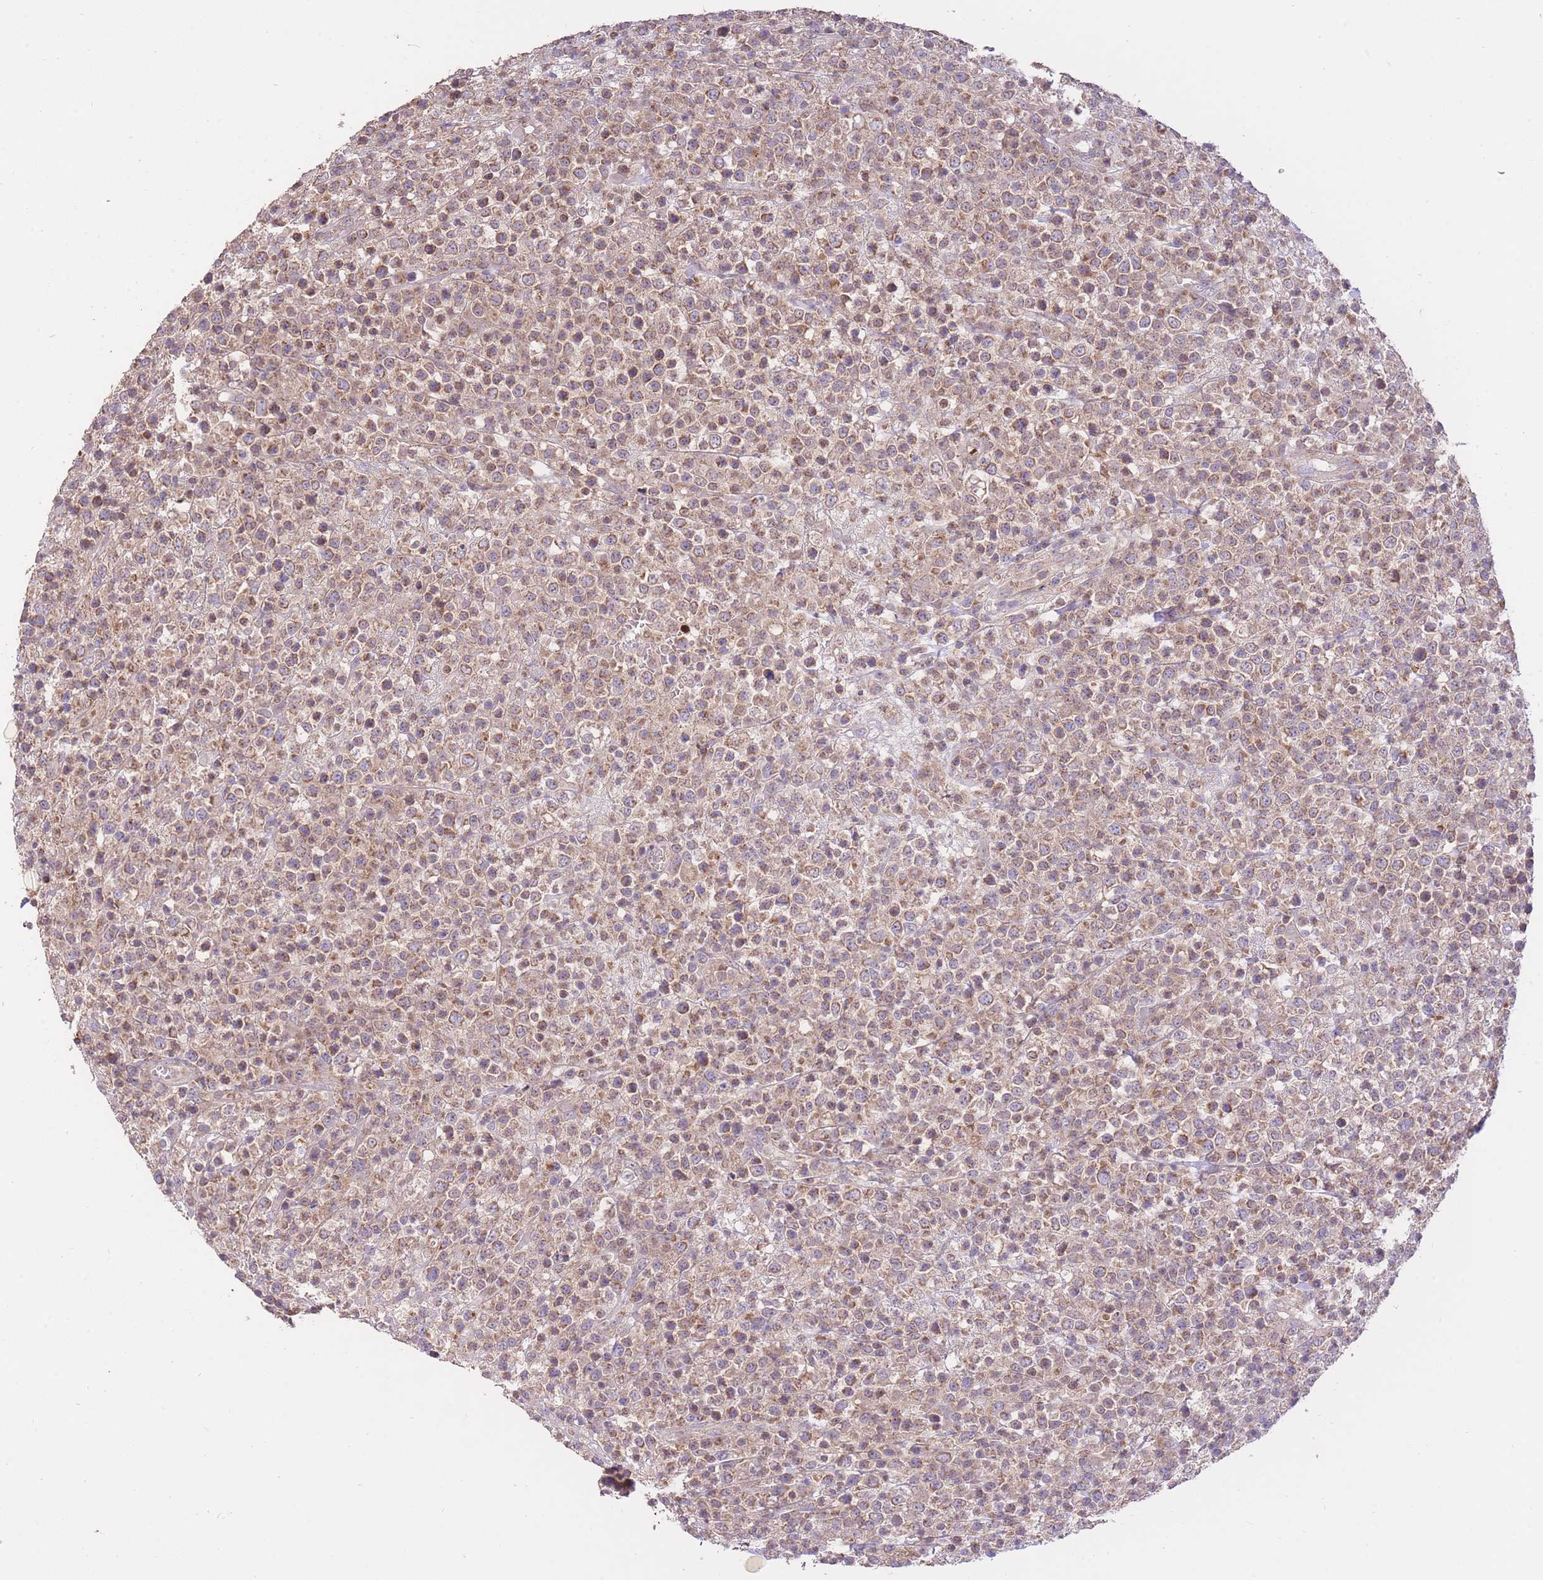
{"staining": {"intensity": "moderate", "quantity": ">75%", "location": "cytoplasmic/membranous"}, "tissue": "lymphoma", "cell_type": "Tumor cells", "image_type": "cancer", "snomed": [{"axis": "morphology", "description": "Malignant lymphoma, non-Hodgkin's type, High grade"}, {"axis": "topography", "description": "Colon"}], "caption": "This photomicrograph displays immunohistochemistry (IHC) staining of lymphoma, with medium moderate cytoplasmic/membranous expression in approximately >75% of tumor cells.", "gene": "PREP", "patient": {"sex": "female", "age": 53}}